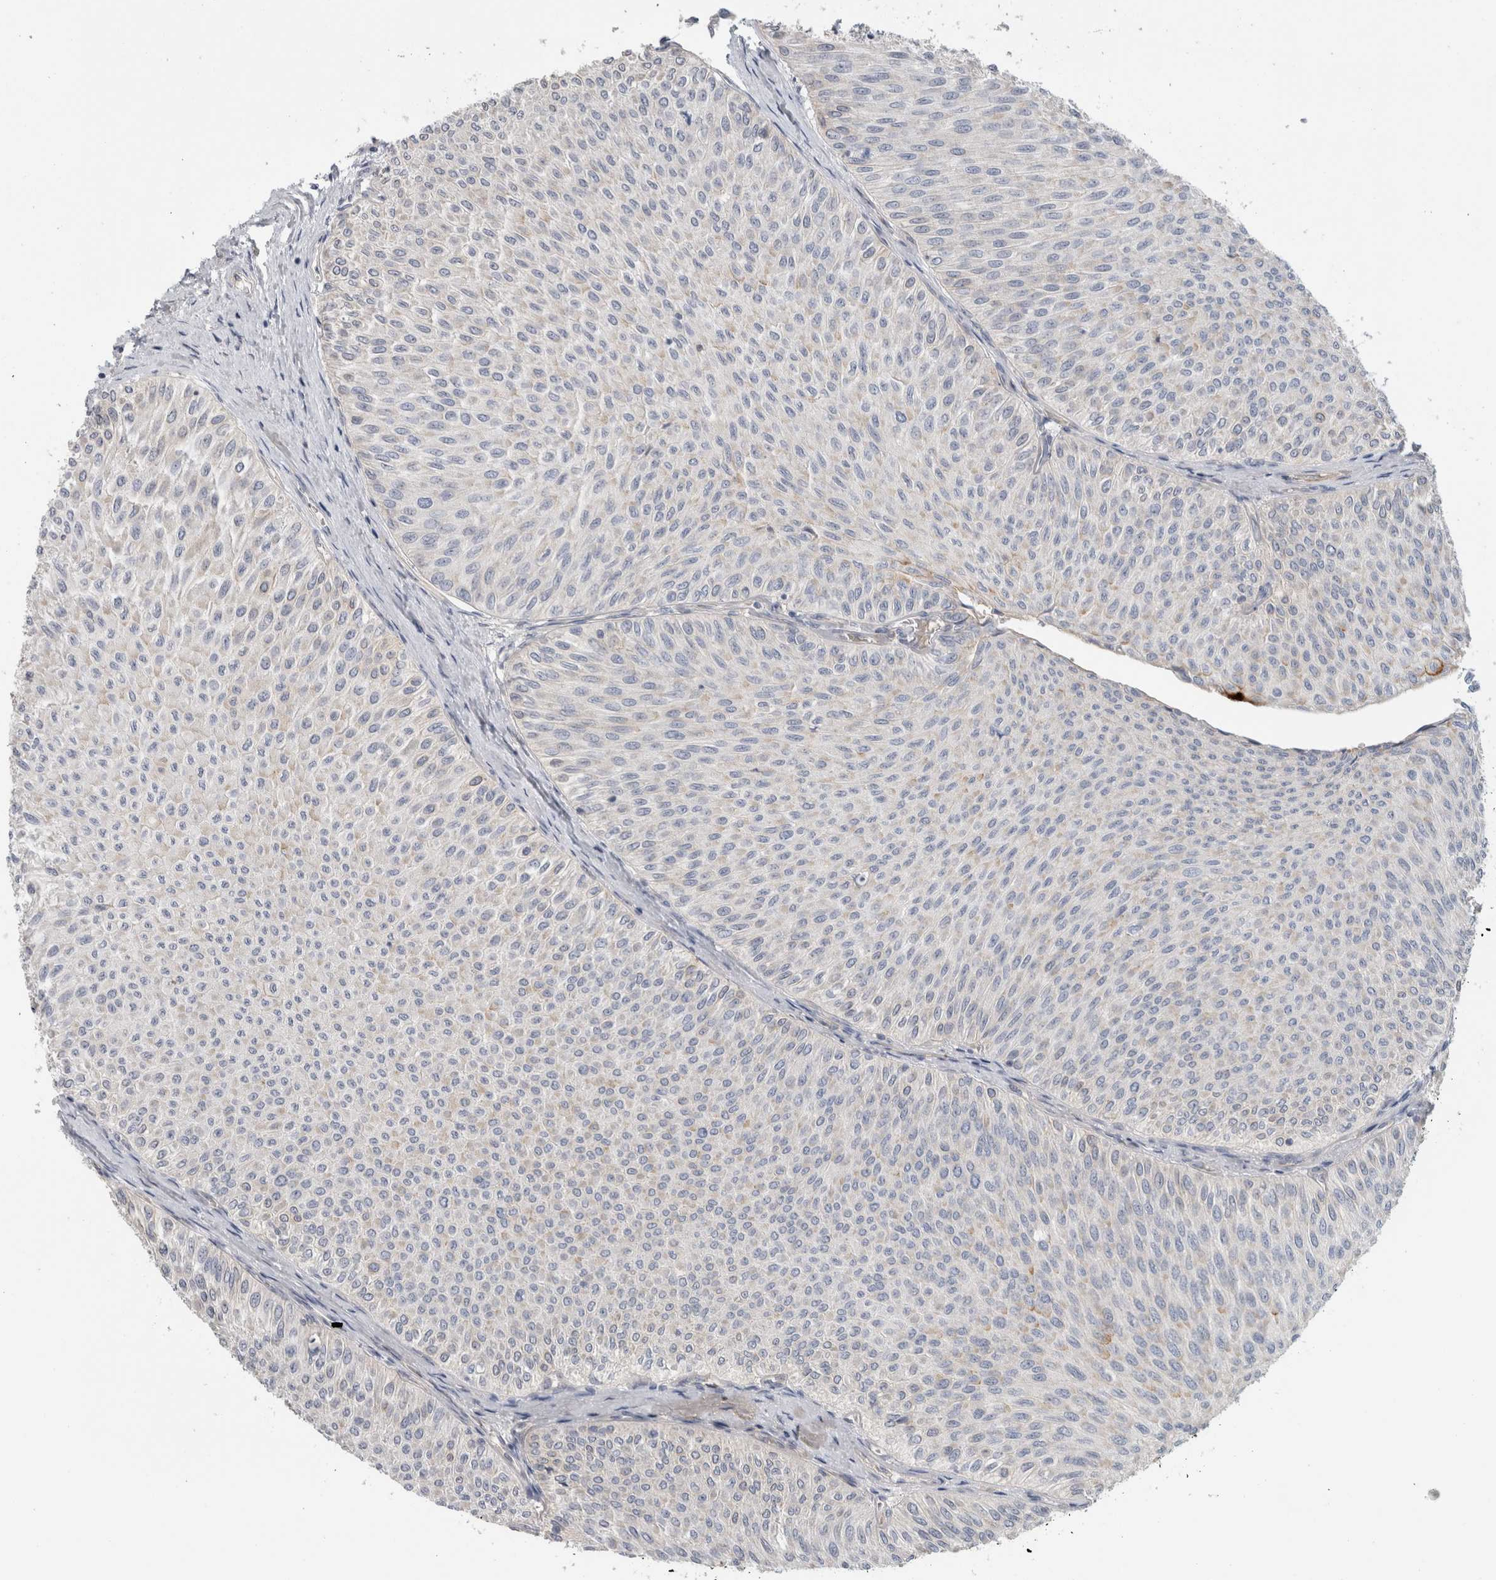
{"staining": {"intensity": "negative", "quantity": "none", "location": "none"}, "tissue": "urothelial cancer", "cell_type": "Tumor cells", "image_type": "cancer", "snomed": [{"axis": "morphology", "description": "Urothelial carcinoma, Low grade"}, {"axis": "topography", "description": "Urinary bladder"}], "caption": "DAB immunohistochemical staining of human urothelial carcinoma (low-grade) demonstrates no significant positivity in tumor cells.", "gene": "CD55", "patient": {"sex": "male", "age": 78}}